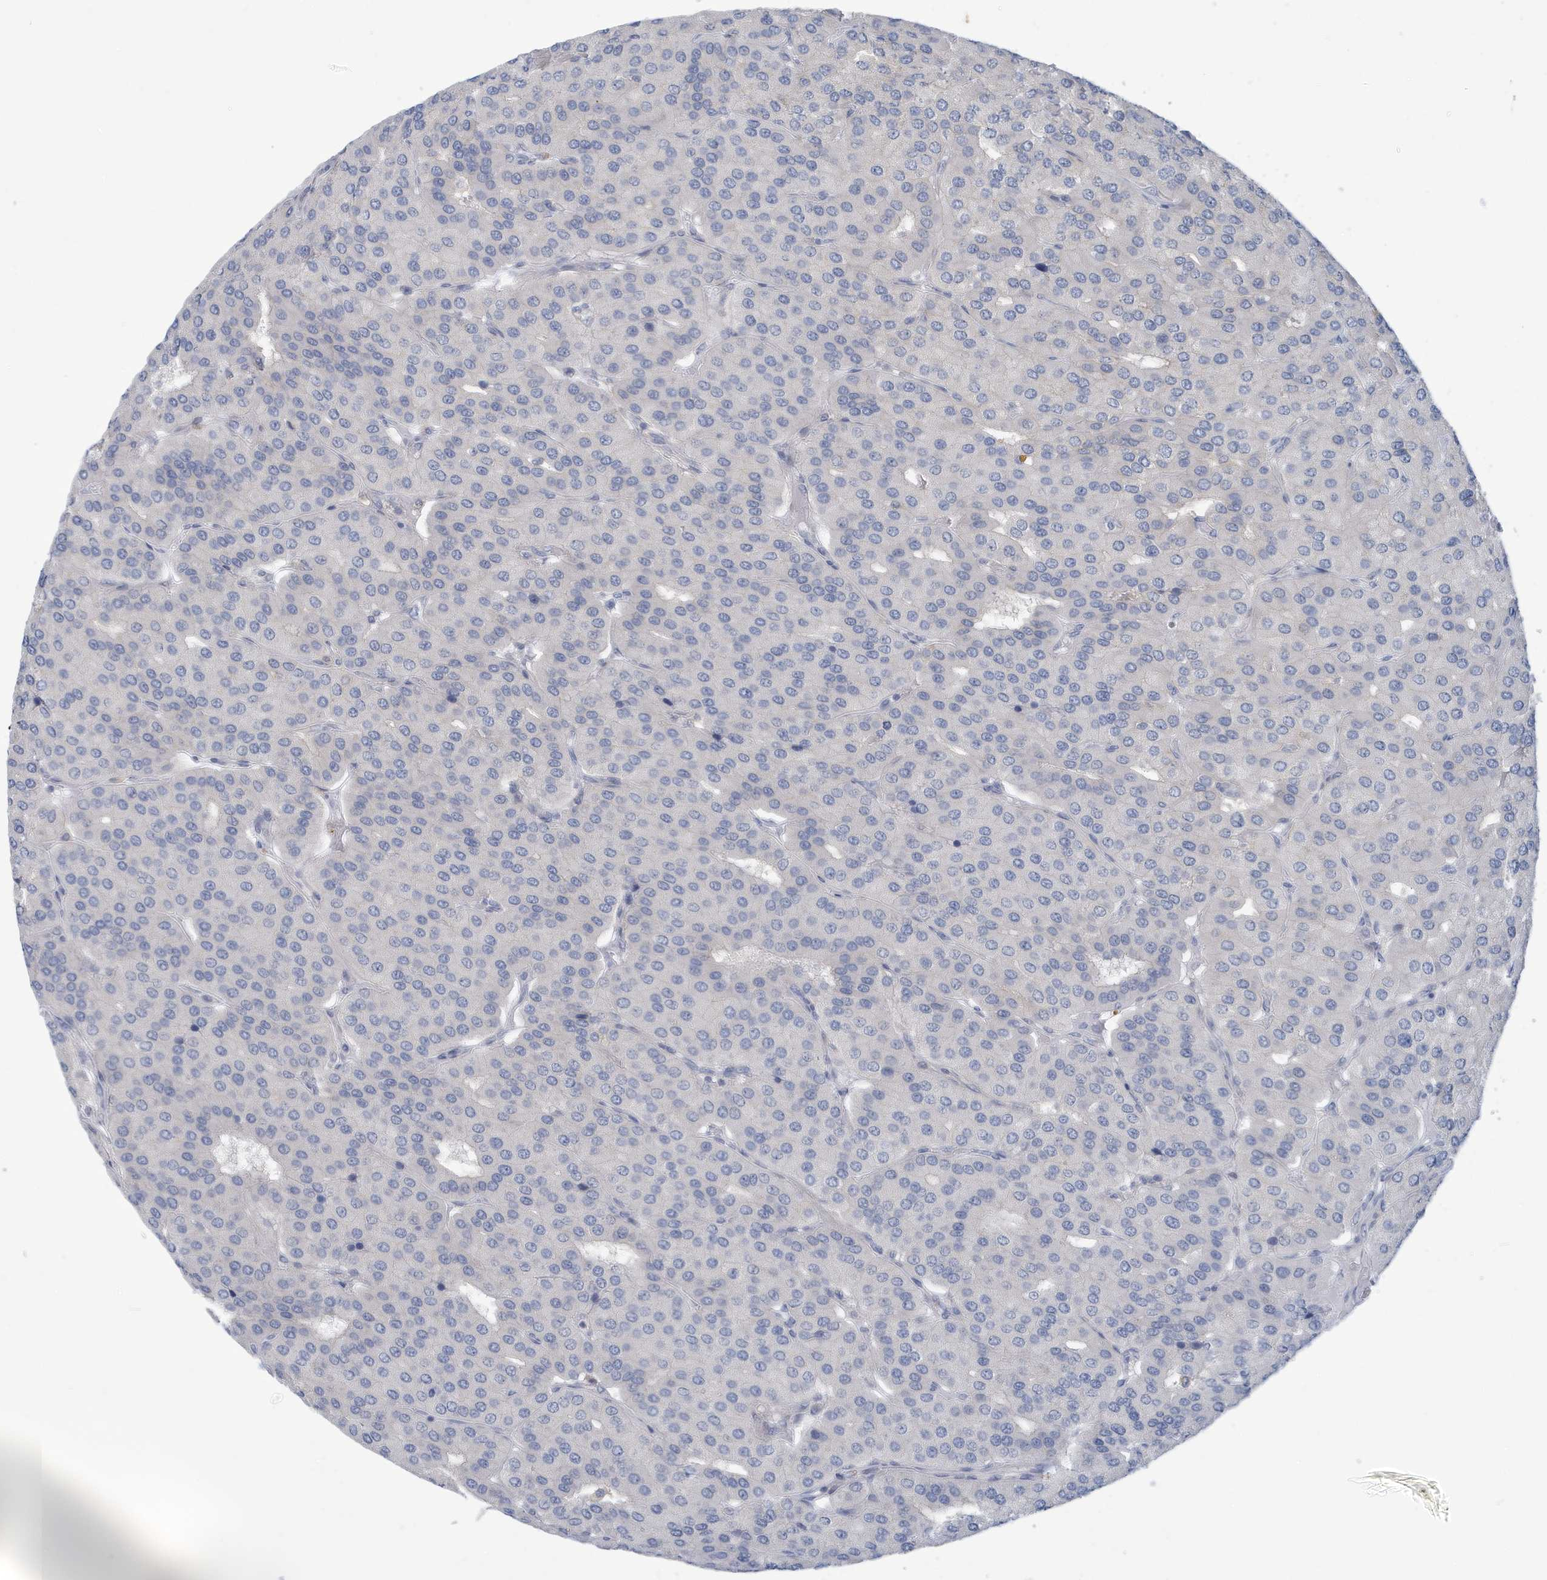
{"staining": {"intensity": "negative", "quantity": "none", "location": "none"}, "tissue": "parathyroid gland", "cell_type": "Glandular cells", "image_type": "normal", "snomed": [{"axis": "morphology", "description": "Normal tissue, NOS"}, {"axis": "morphology", "description": "Adenoma, NOS"}, {"axis": "topography", "description": "Parathyroid gland"}], "caption": "Immunohistochemistry (IHC) histopathology image of benign human parathyroid gland stained for a protein (brown), which displays no expression in glandular cells.", "gene": "VTA1", "patient": {"sex": "female", "age": 86}}